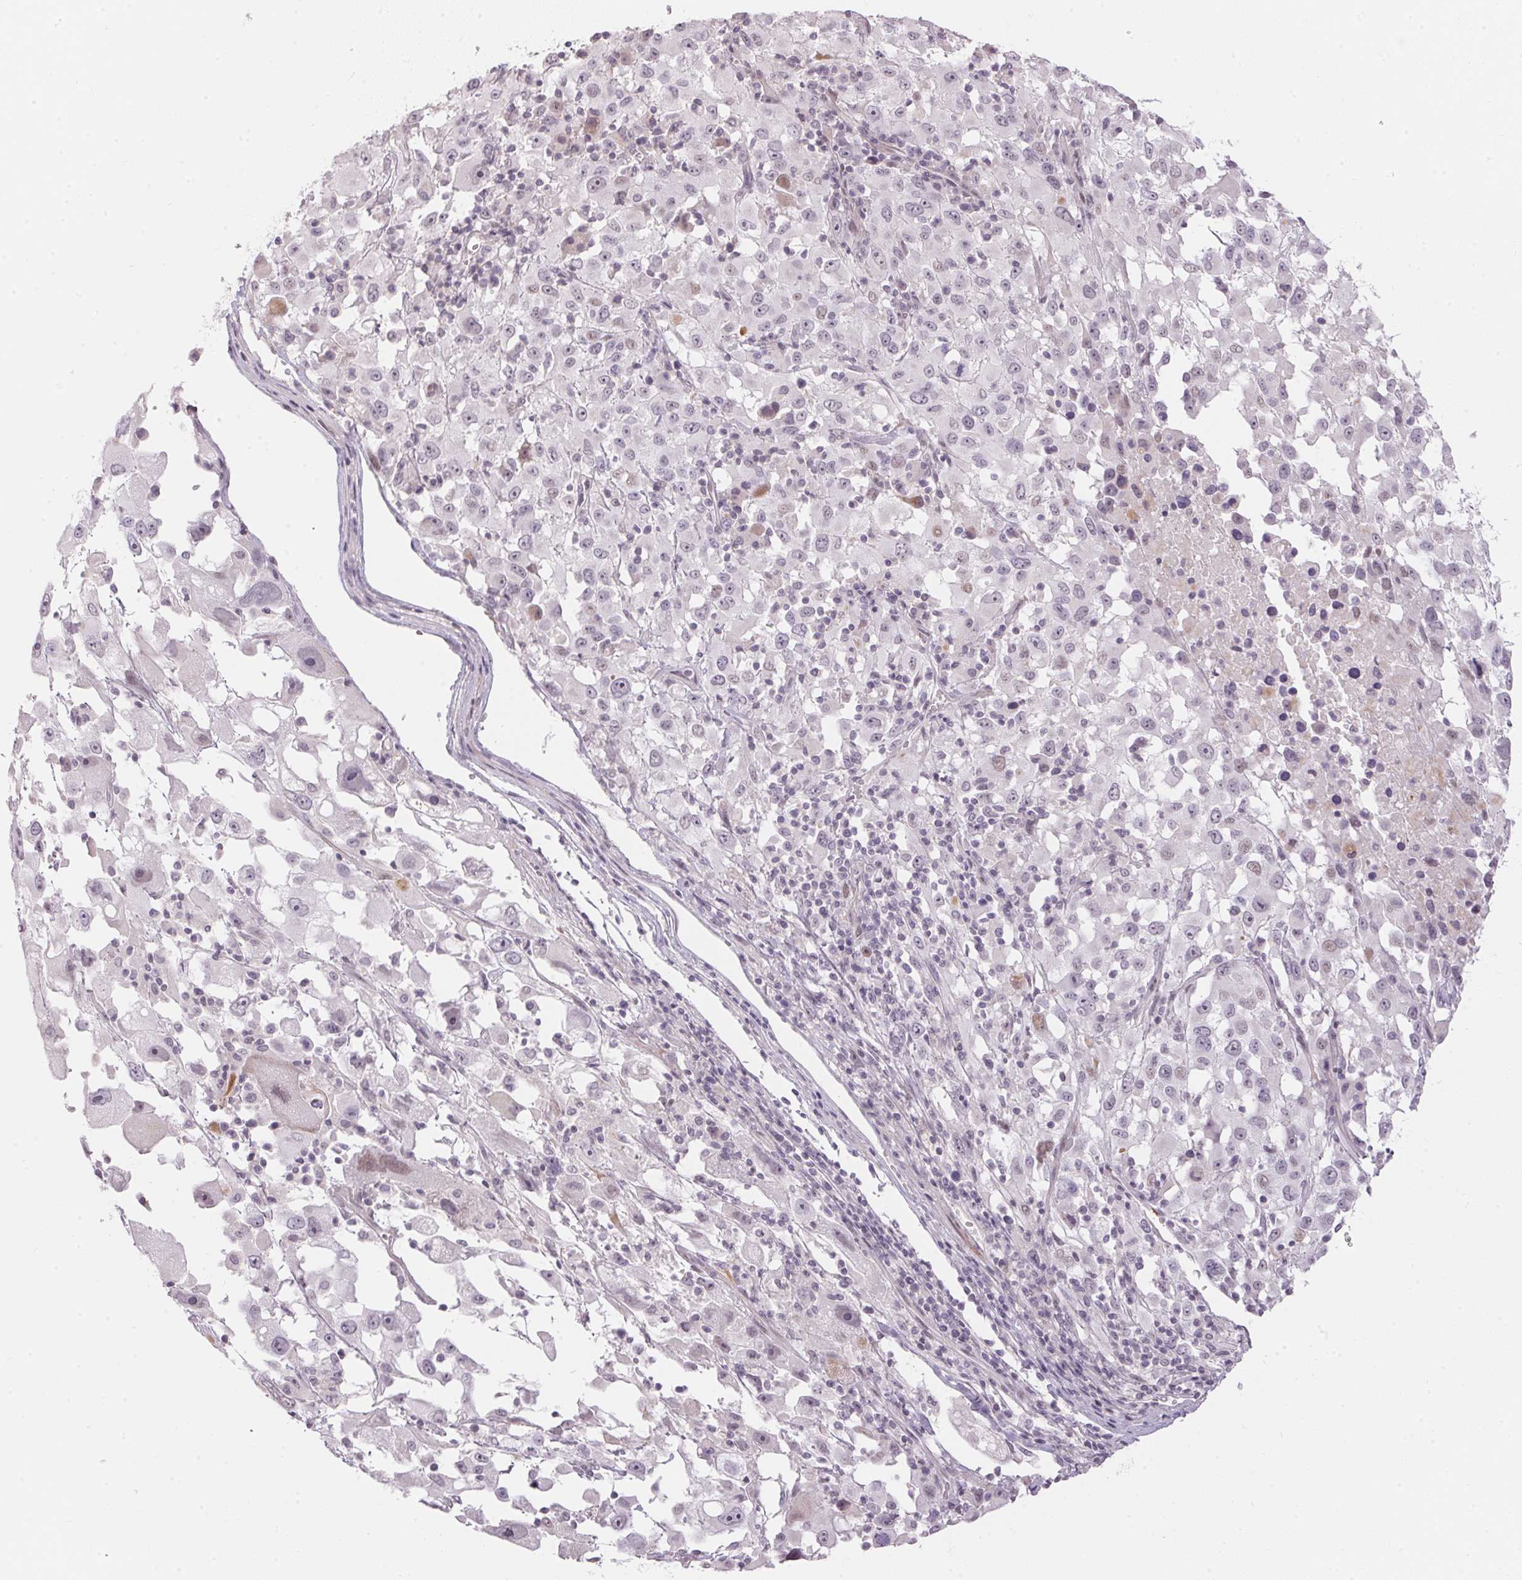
{"staining": {"intensity": "negative", "quantity": "none", "location": "none"}, "tissue": "melanoma", "cell_type": "Tumor cells", "image_type": "cancer", "snomed": [{"axis": "morphology", "description": "Malignant melanoma, Metastatic site"}, {"axis": "topography", "description": "Soft tissue"}], "caption": "The immunohistochemistry (IHC) image has no significant expression in tumor cells of malignant melanoma (metastatic site) tissue.", "gene": "GDAP1L1", "patient": {"sex": "male", "age": 50}}